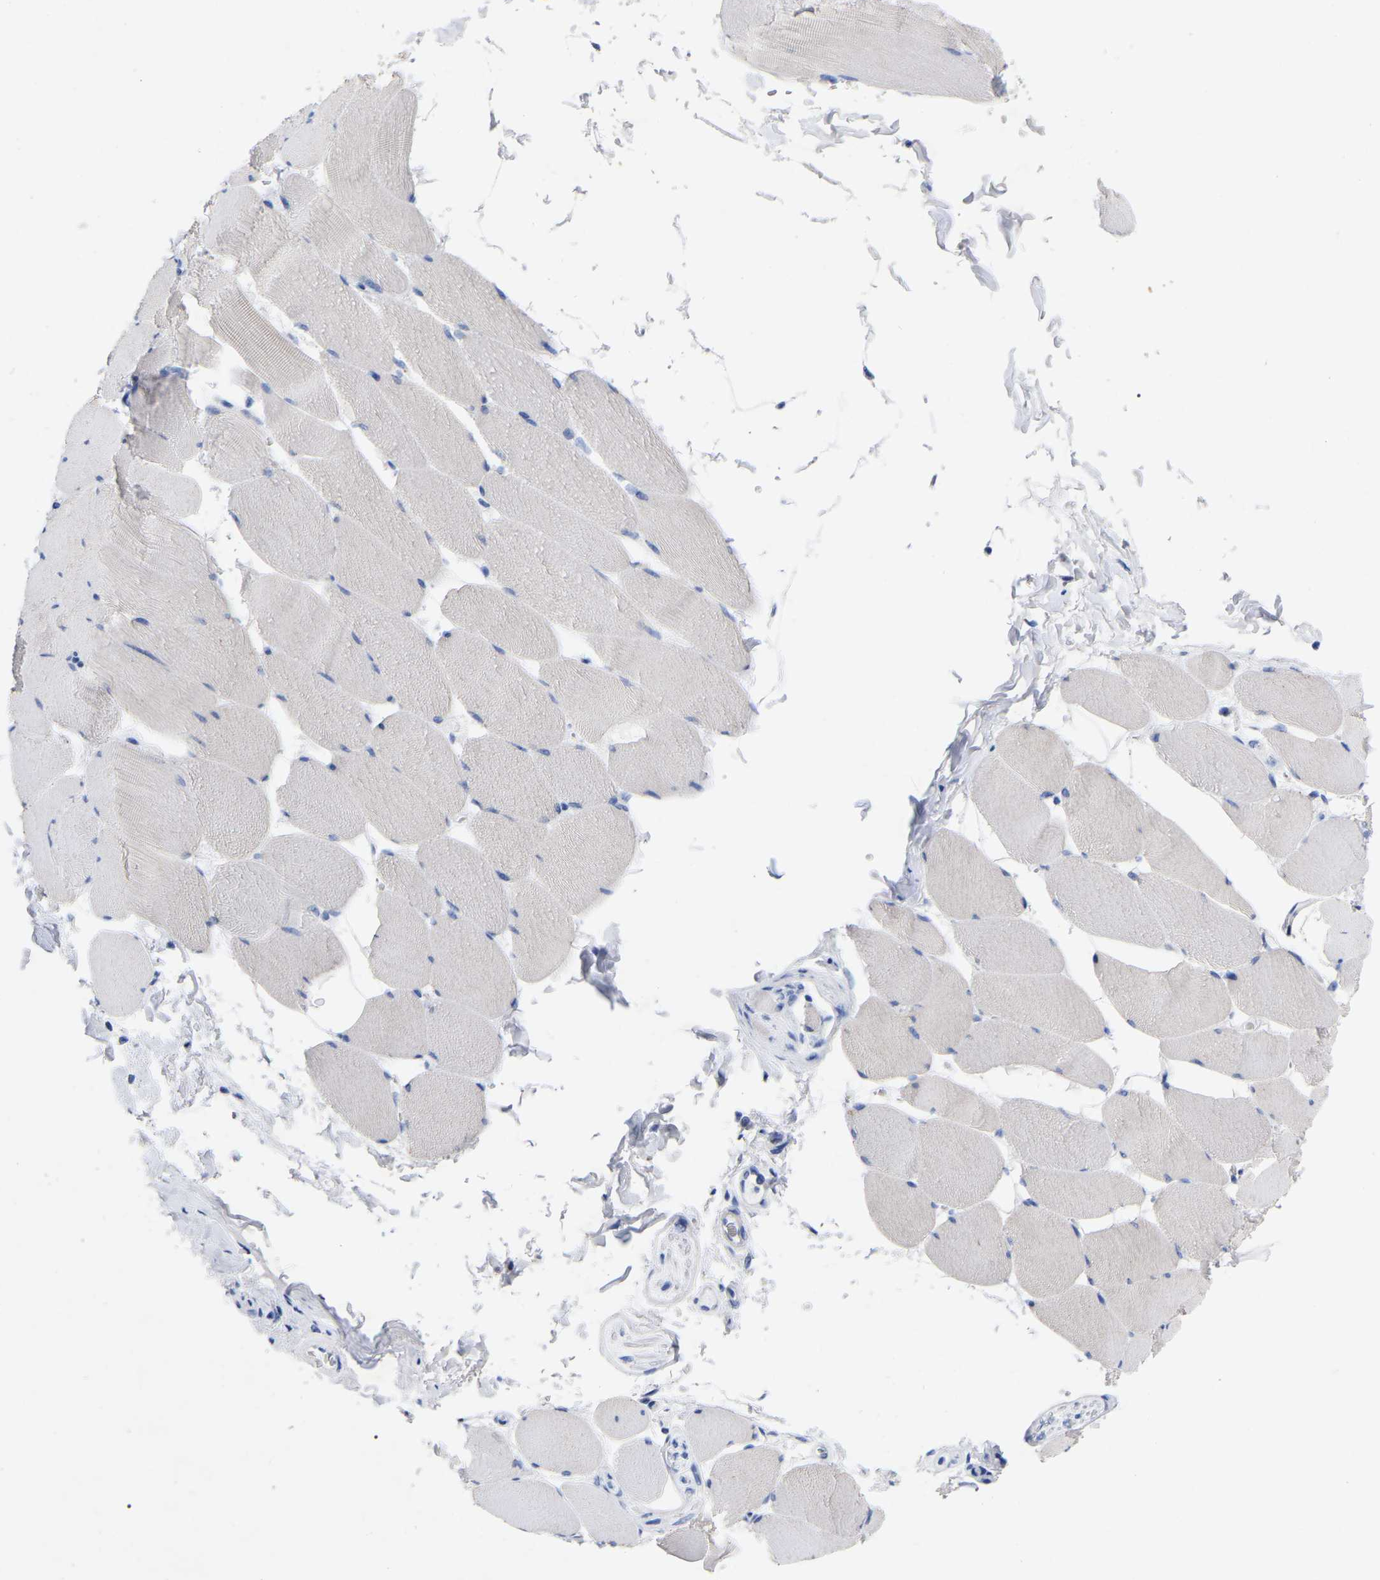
{"staining": {"intensity": "negative", "quantity": "none", "location": "none"}, "tissue": "skeletal muscle", "cell_type": "Myocytes", "image_type": "normal", "snomed": [{"axis": "morphology", "description": "Normal tissue, NOS"}, {"axis": "topography", "description": "Skeletal muscle"}], "caption": "Immunohistochemical staining of normal skeletal muscle displays no significant expression in myocytes.", "gene": "STRIP2", "patient": {"sex": "male", "age": 62}}